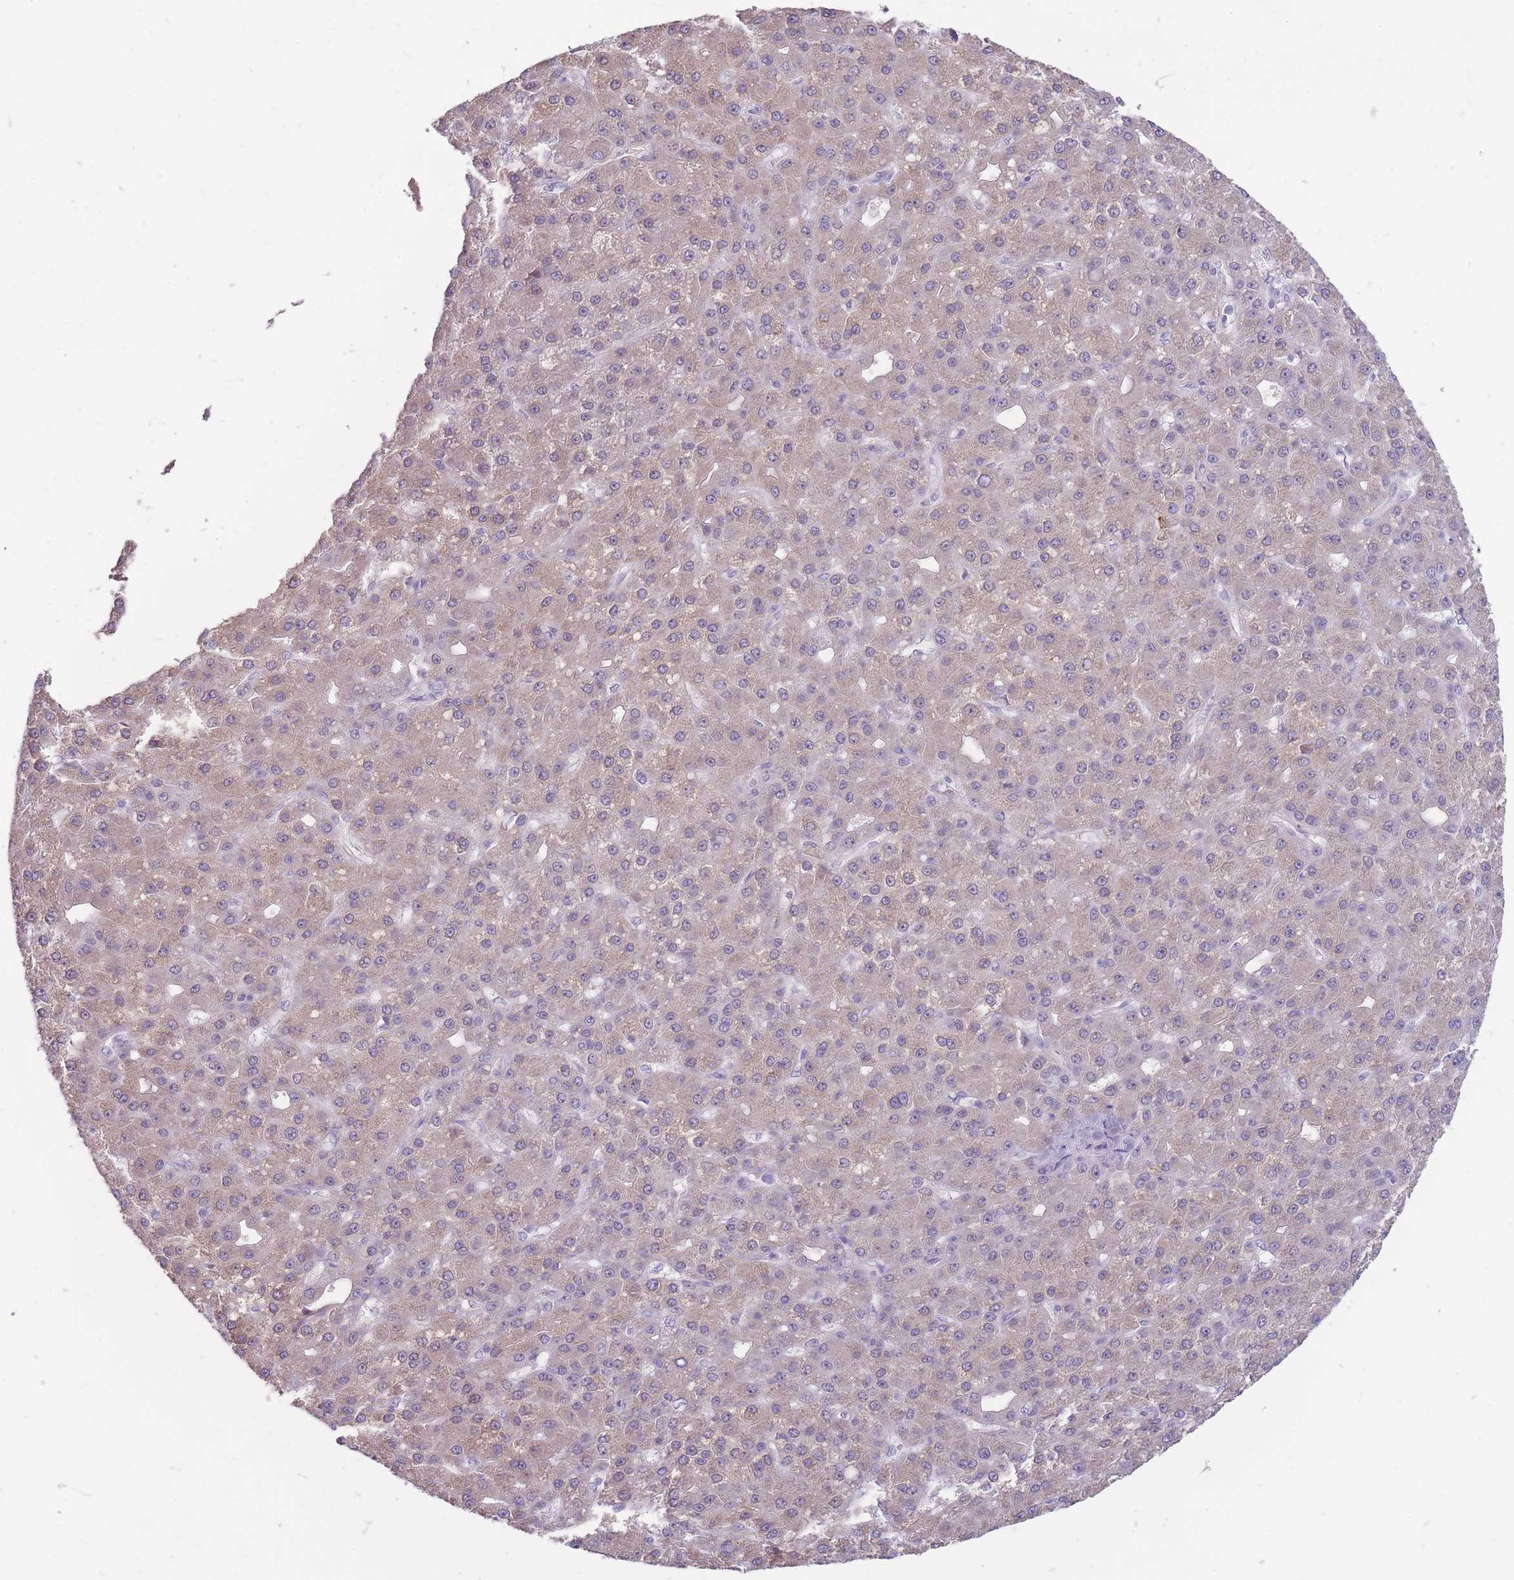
{"staining": {"intensity": "weak", "quantity": ">75%", "location": "cytoplasmic/membranous"}, "tissue": "liver cancer", "cell_type": "Tumor cells", "image_type": "cancer", "snomed": [{"axis": "morphology", "description": "Carcinoma, Hepatocellular, NOS"}, {"axis": "topography", "description": "Liver"}], "caption": "About >75% of tumor cells in human hepatocellular carcinoma (liver) reveal weak cytoplasmic/membranous protein positivity as visualized by brown immunohistochemical staining.", "gene": "ERICH4", "patient": {"sex": "male", "age": 67}}